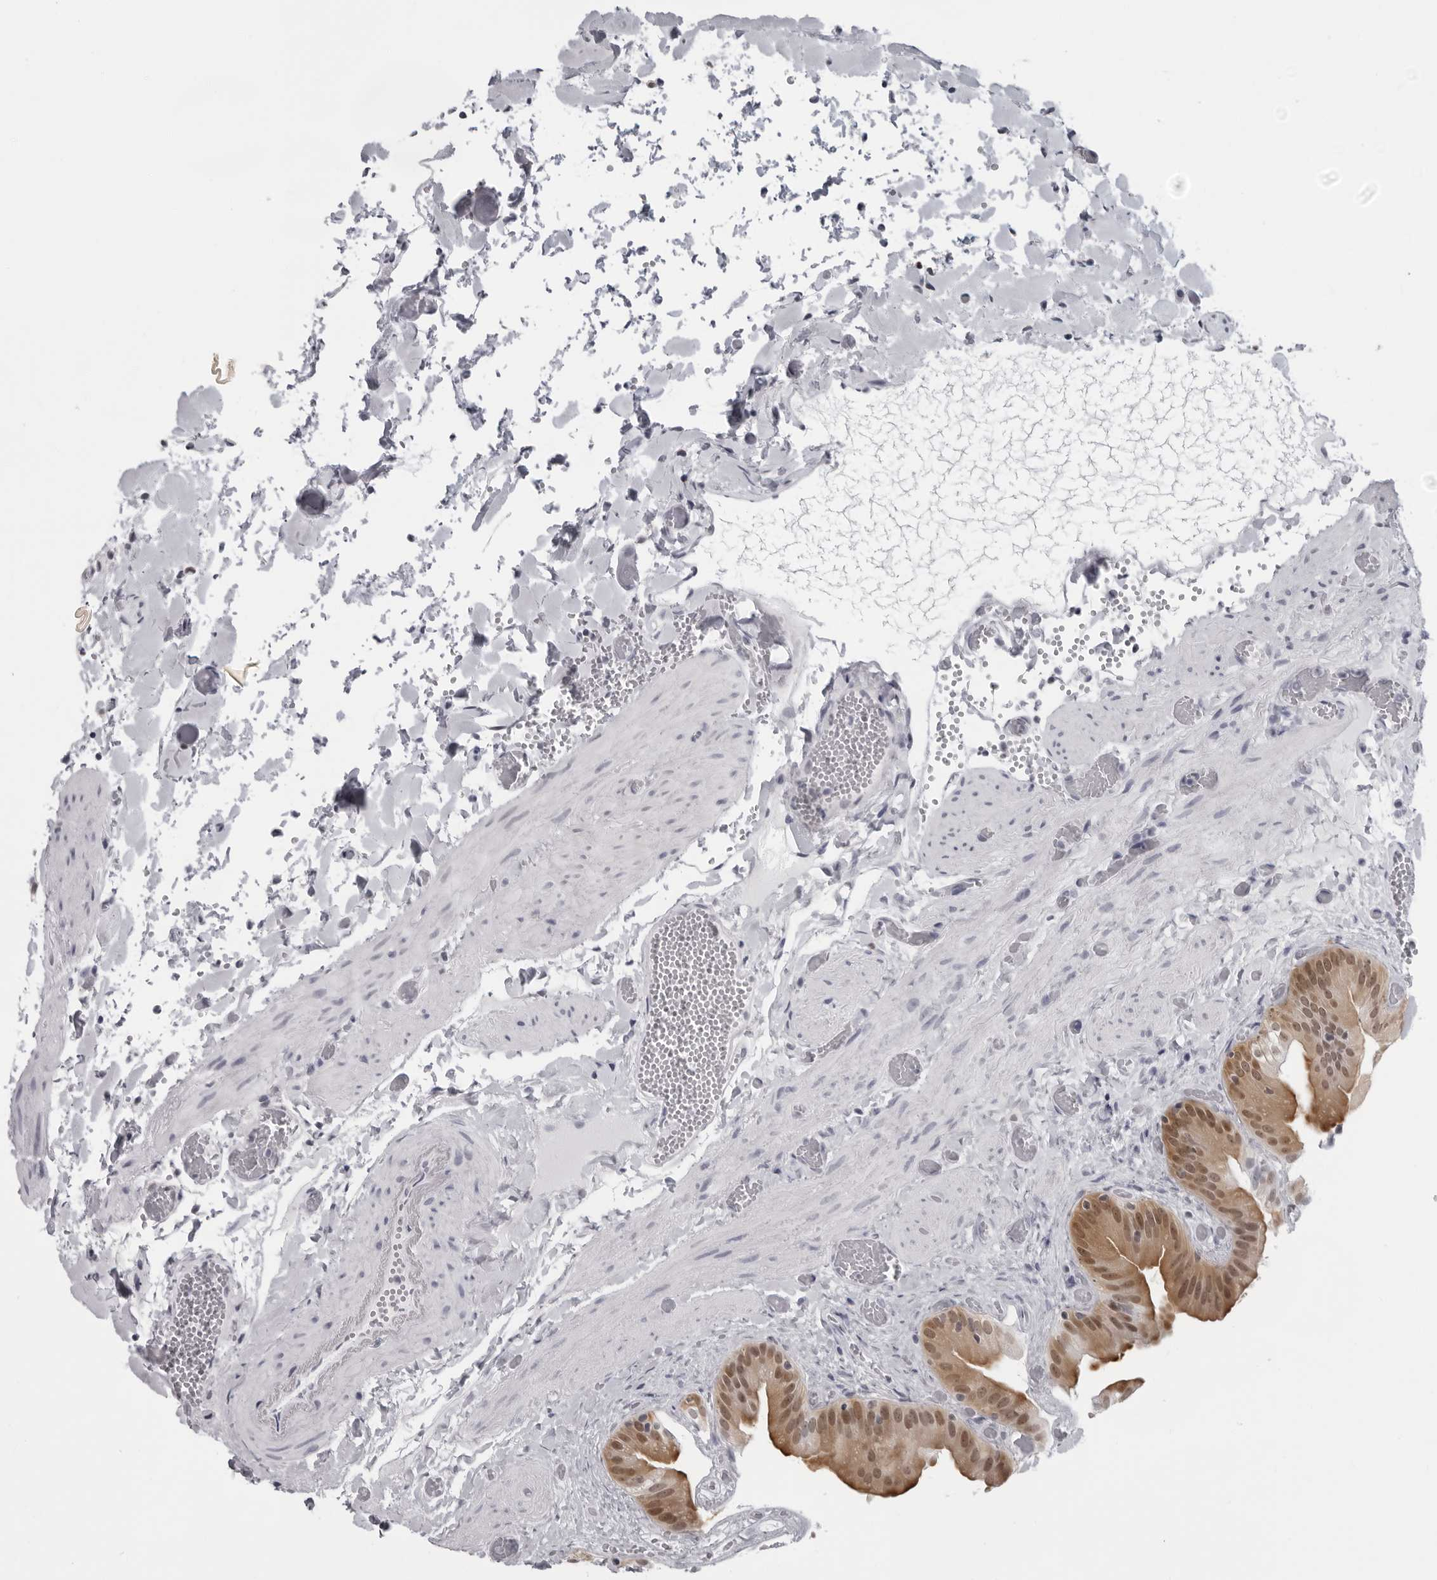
{"staining": {"intensity": "moderate", "quantity": ">75%", "location": "cytoplasmic/membranous,nuclear"}, "tissue": "gallbladder", "cell_type": "Glandular cells", "image_type": "normal", "snomed": [{"axis": "morphology", "description": "Normal tissue, NOS"}, {"axis": "topography", "description": "Gallbladder"}], "caption": "High-power microscopy captured an immunohistochemistry image of unremarkable gallbladder, revealing moderate cytoplasmic/membranous,nuclear positivity in about >75% of glandular cells.", "gene": "LZIC", "patient": {"sex": "female", "age": 64}}